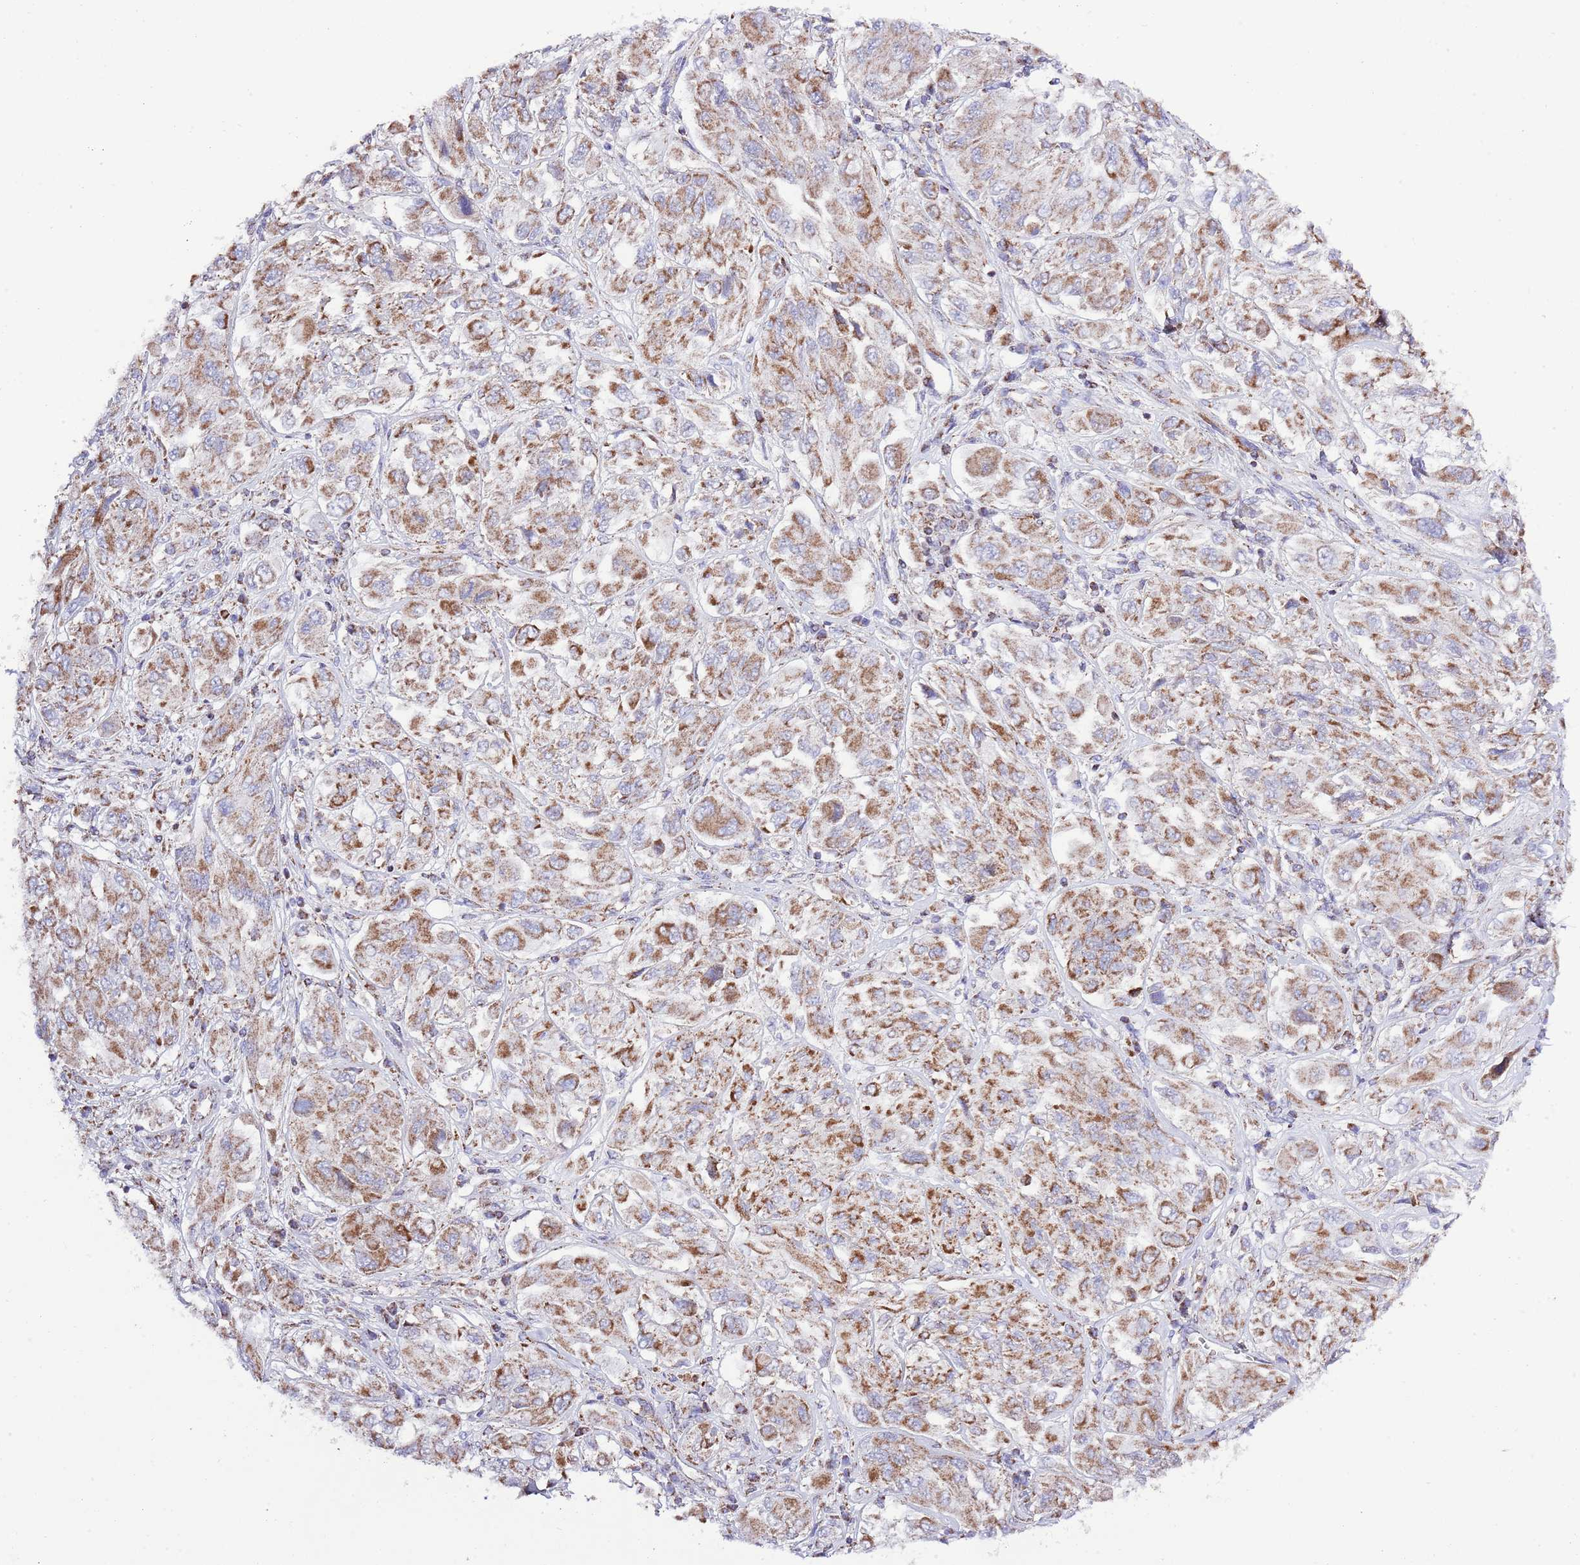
{"staining": {"intensity": "moderate", "quantity": ">75%", "location": "cytoplasmic/membranous"}, "tissue": "melanoma", "cell_type": "Tumor cells", "image_type": "cancer", "snomed": [{"axis": "morphology", "description": "Malignant melanoma, NOS"}, {"axis": "topography", "description": "Skin"}], "caption": "Moderate cytoplasmic/membranous protein expression is identified in about >75% of tumor cells in malignant melanoma.", "gene": "TEKTIP1", "patient": {"sex": "female", "age": 91}}